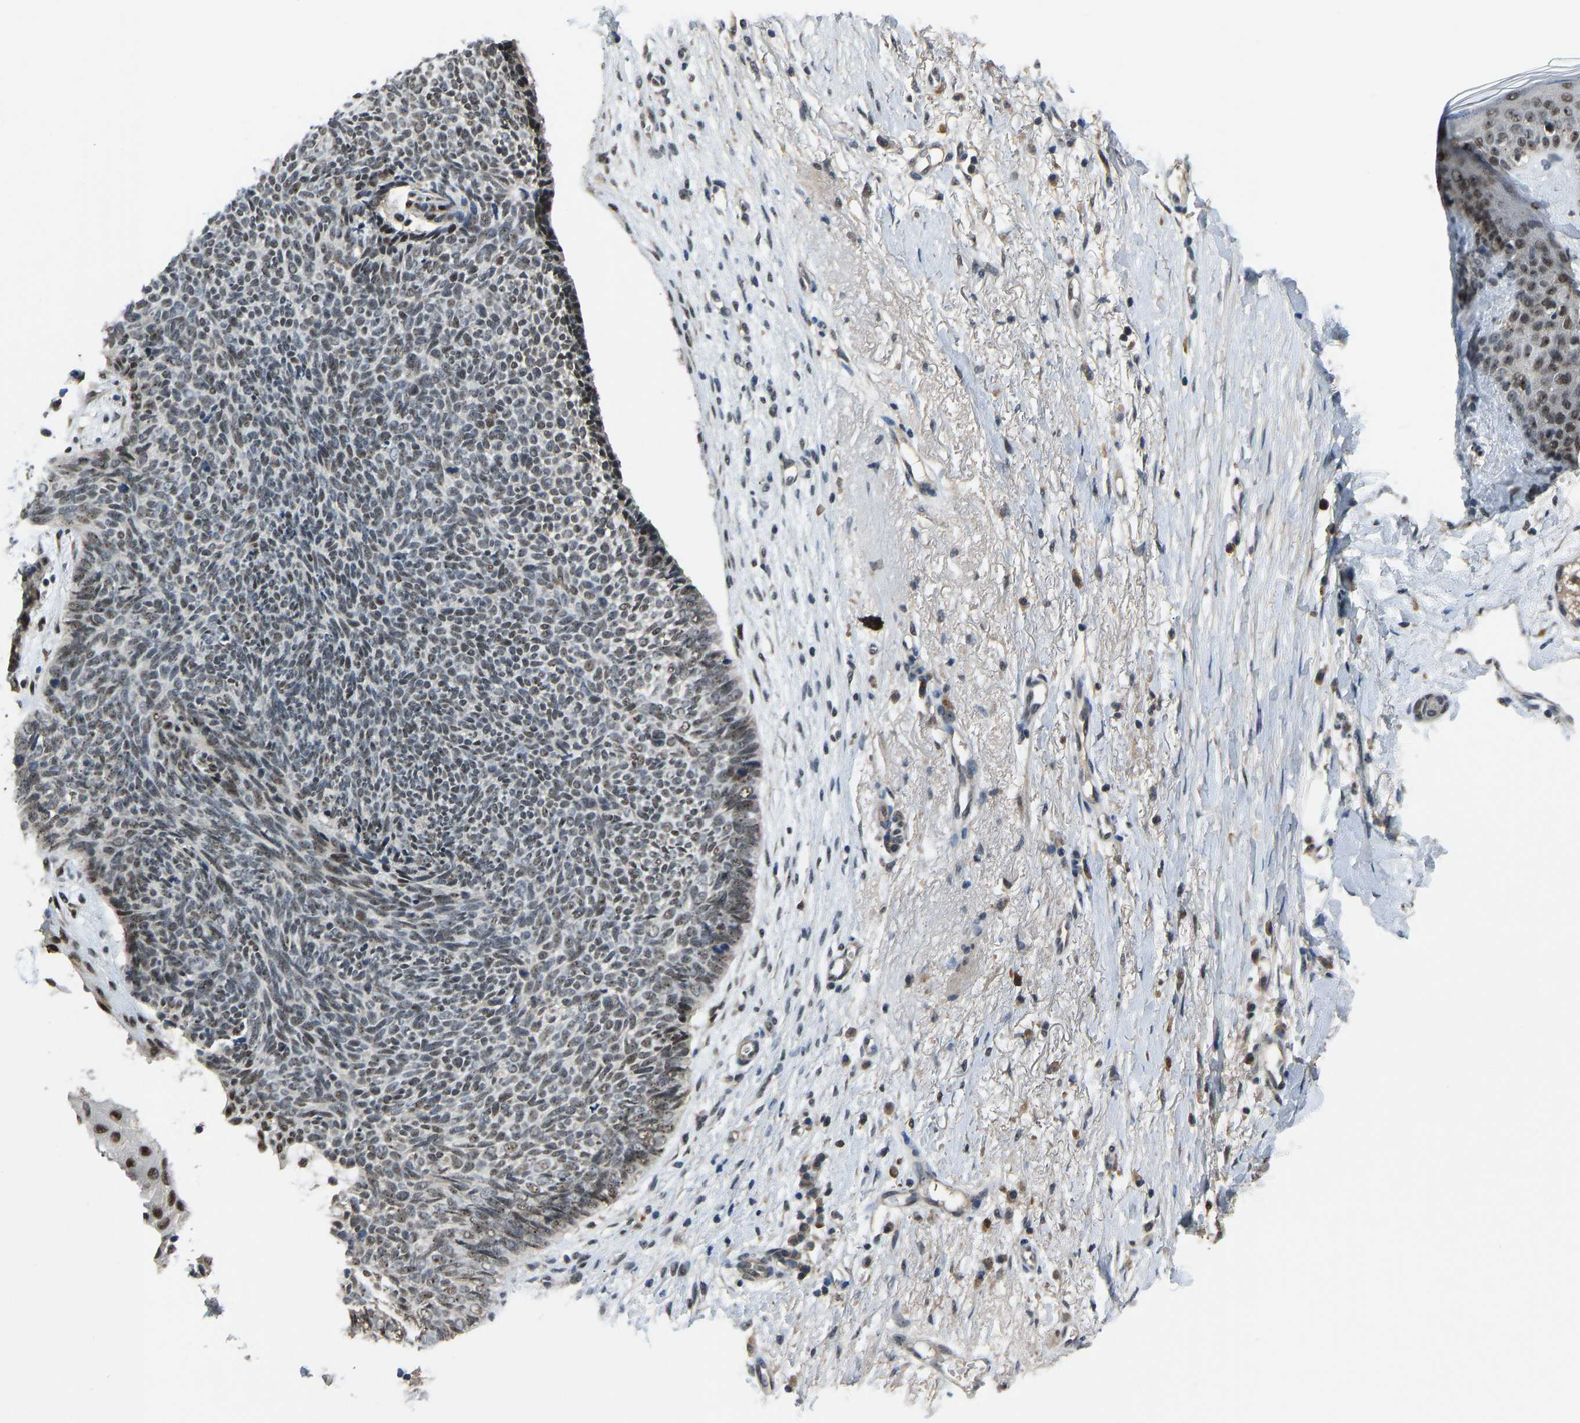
{"staining": {"intensity": "weak", "quantity": ">75%", "location": "nuclear"}, "tissue": "skin cancer", "cell_type": "Tumor cells", "image_type": "cancer", "snomed": [{"axis": "morphology", "description": "Basal cell carcinoma"}, {"axis": "topography", "description": "Skin"}], "caption": "Human skin cancer (basal cell carcinoma) stained with a protein marker exhibits weak staining in tumor cells.", "gene": "FOS", "patient": {"sex": "female", "age": 84}}